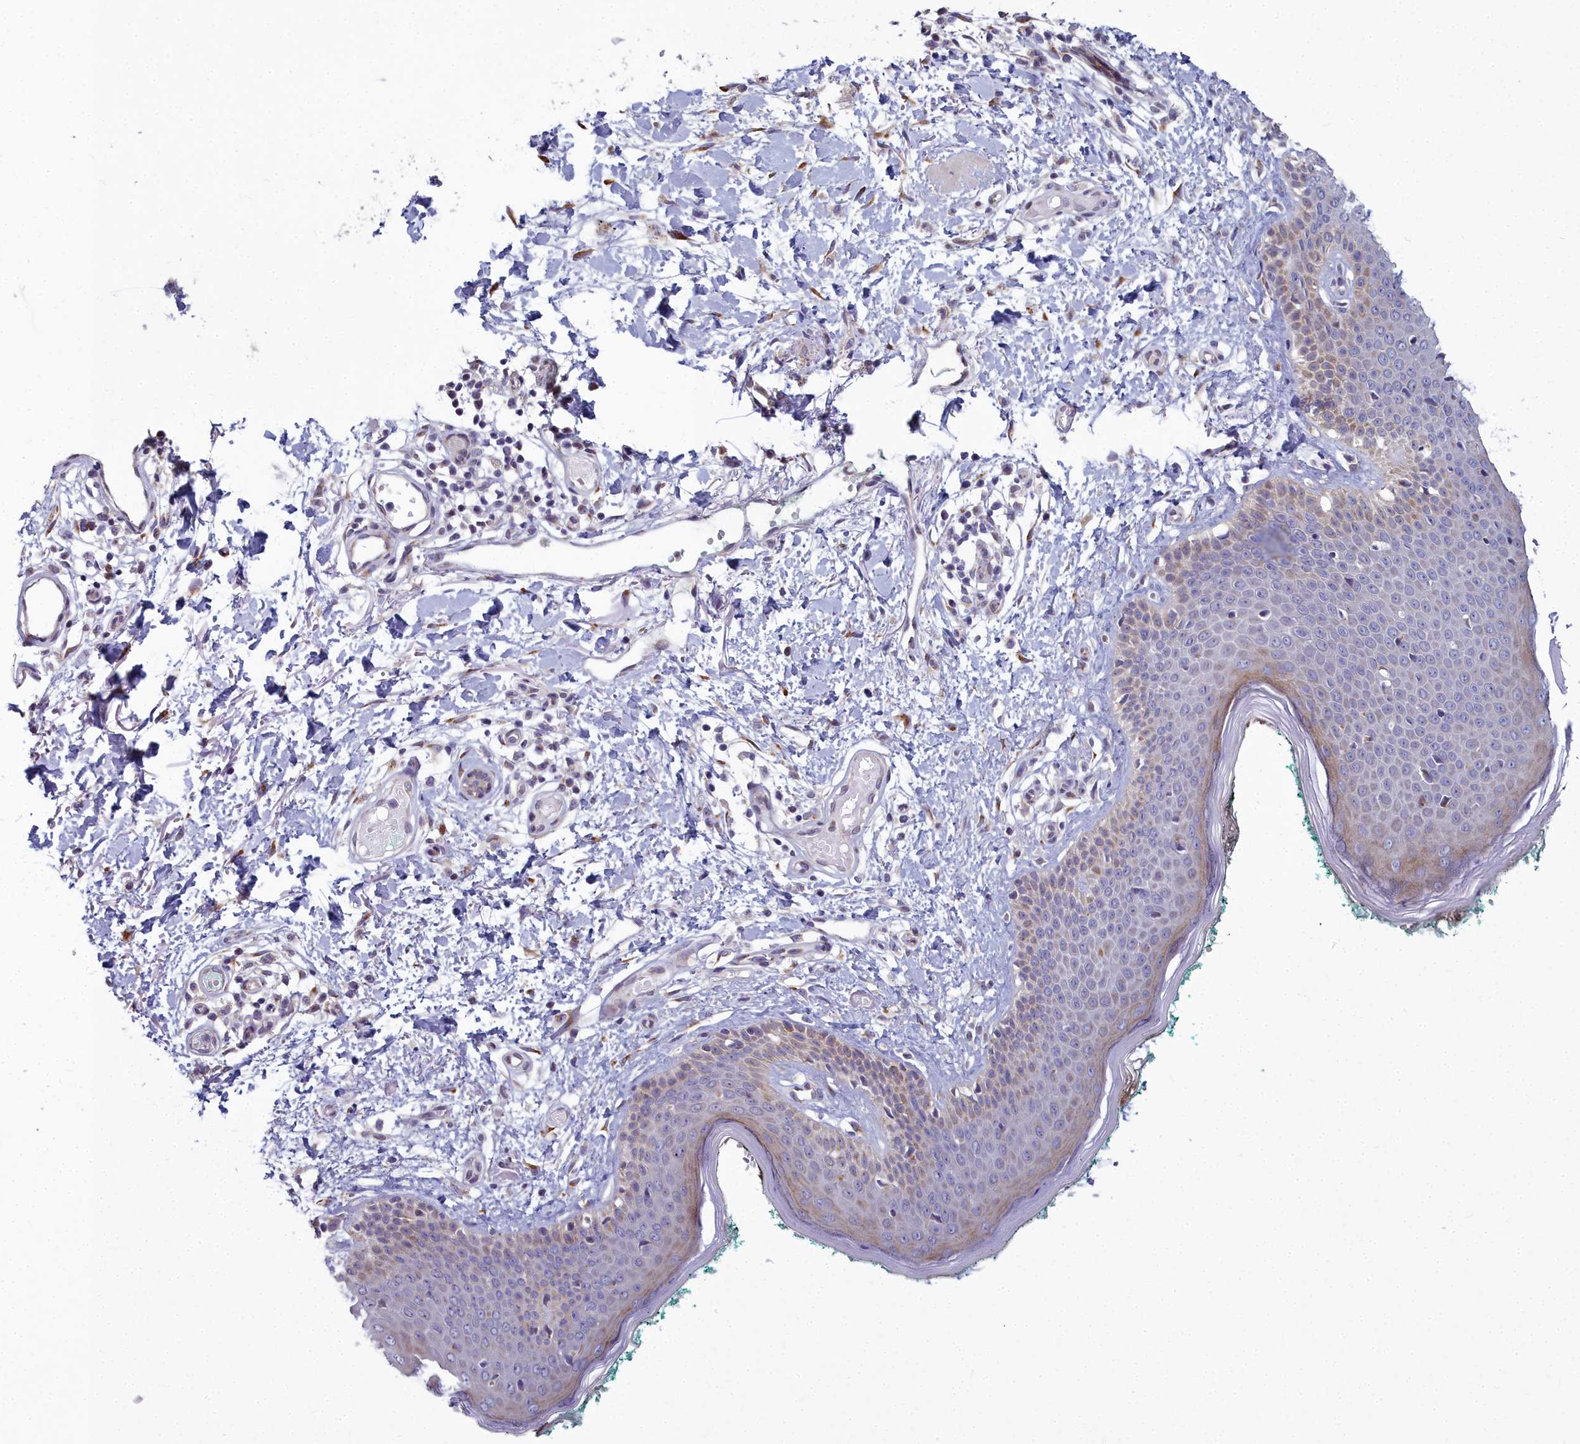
{"staining": {"intensity": "moderate", "quantity": "<25%", "location": "cytoplasmic/membranous"}, "tissue": "skin", "cell_type": "Fibroblasts", "image_type": "normal", "snomed": [{"axis": "morphology", "description": "Normal tissue, NOS"}, {"axis": "morphology", "description": "Malignant melanoma, NOS"}, {"axis": "topography", "description": "Skin"}], "caption": "Immunohistochemical staining of unremarkable human skin displays low levels of moderate cytoplasmic/membranous expression in about <25% of fibroblasts.", "gene": "WDPCP", "patient": {"sex": "male", "age": 62}}